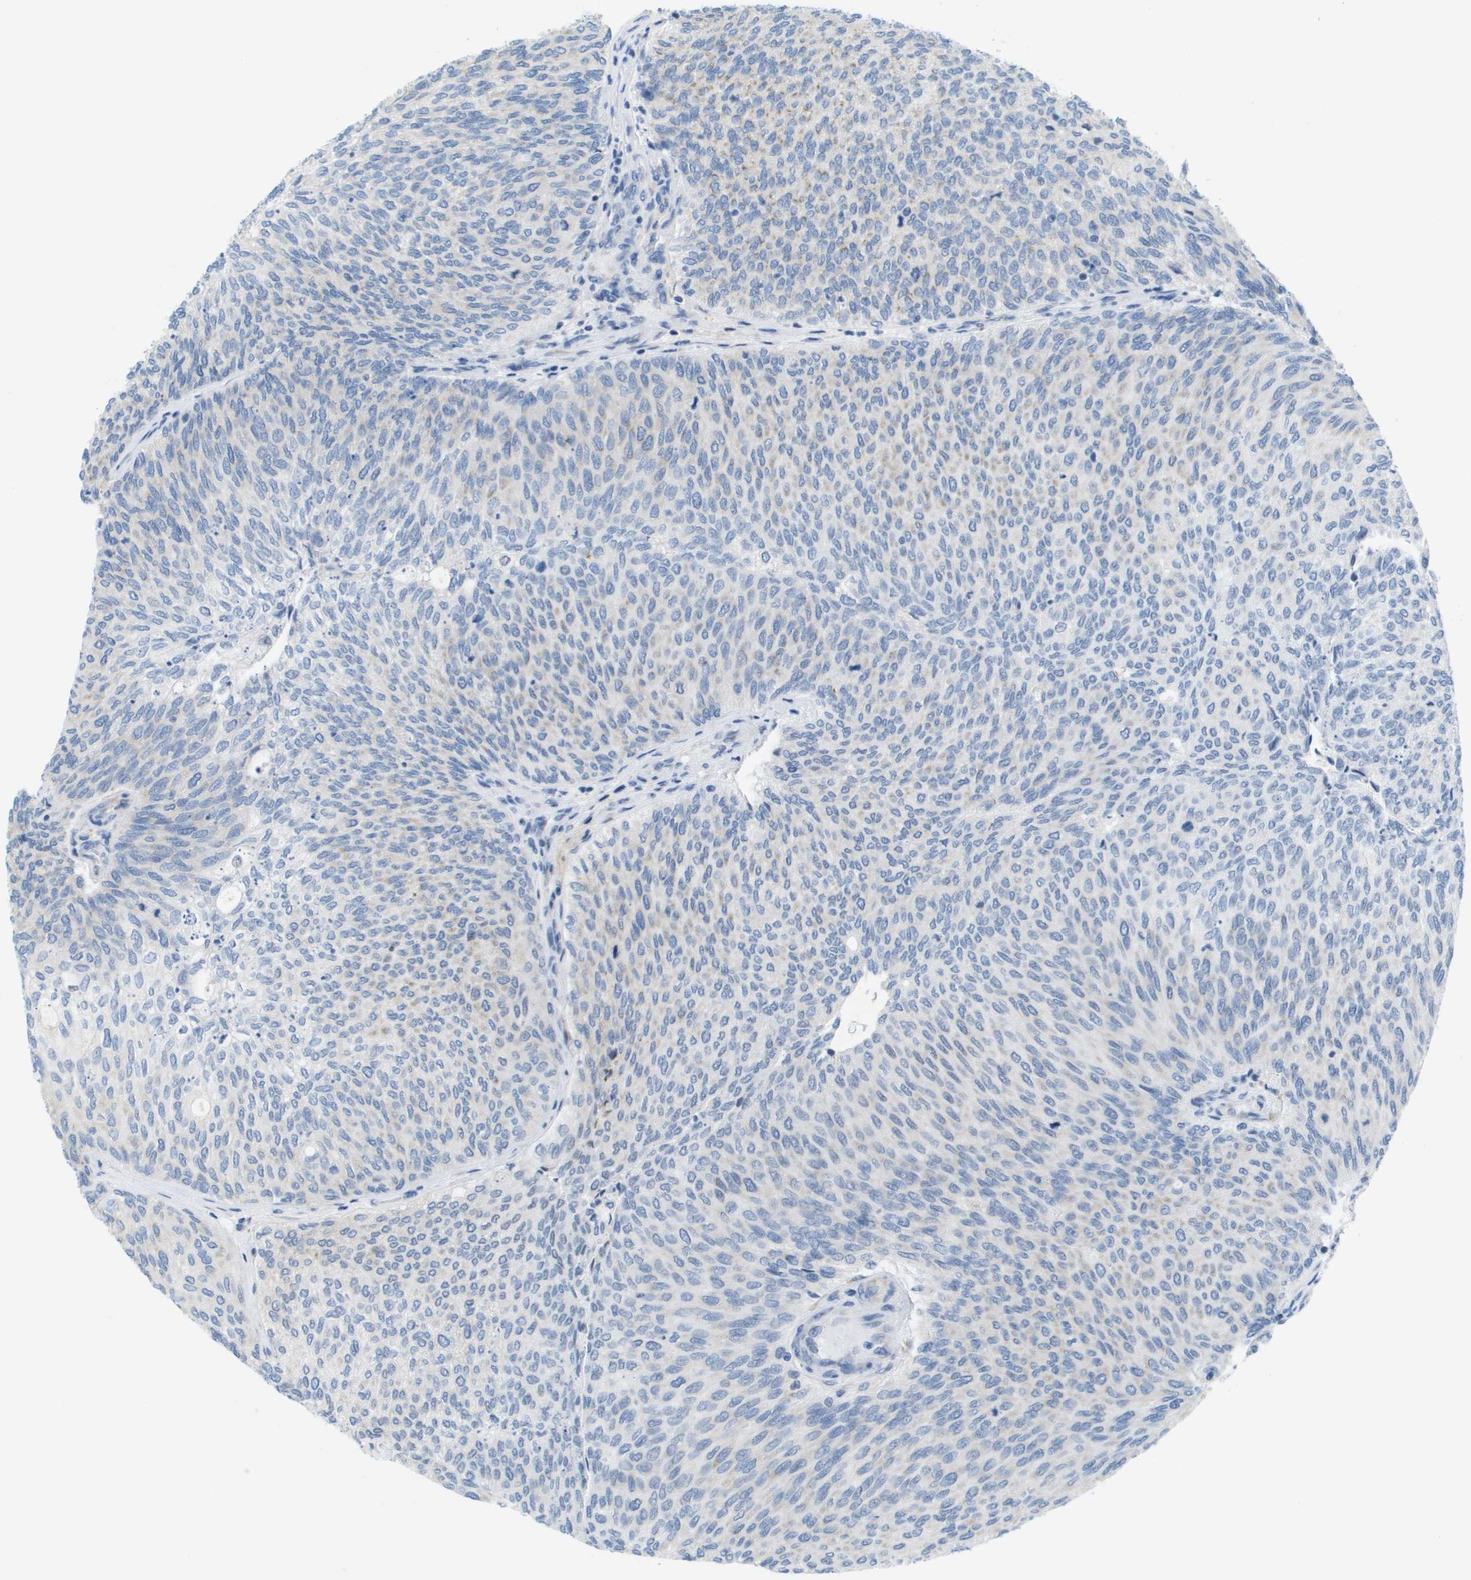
{"staining": {"intensity": "negative", "quantity": "none", "location": "none"}, "tissue": "urothelial cancer", "cell_type": "Tumor cells", "image_type": "cancer", "snomed": [{"axis": "morphology", "description": "Urothelial carcinoma, Low grade"}, {"axis": "topography", "description": "Urinary bladder"}], "caption": "IHC photomicrograph of urothelial cancer stained for a protein (brown), which reveals no staining in tumor cells. (Stains: DAB (3,3'-diaminobenzidine) IHC with hematoxylin counter stain, Microscopy: brightfield microscopy at high magnification).", "gene": "PTDSS1", "patient": {"sex": "female", "age": 79}}